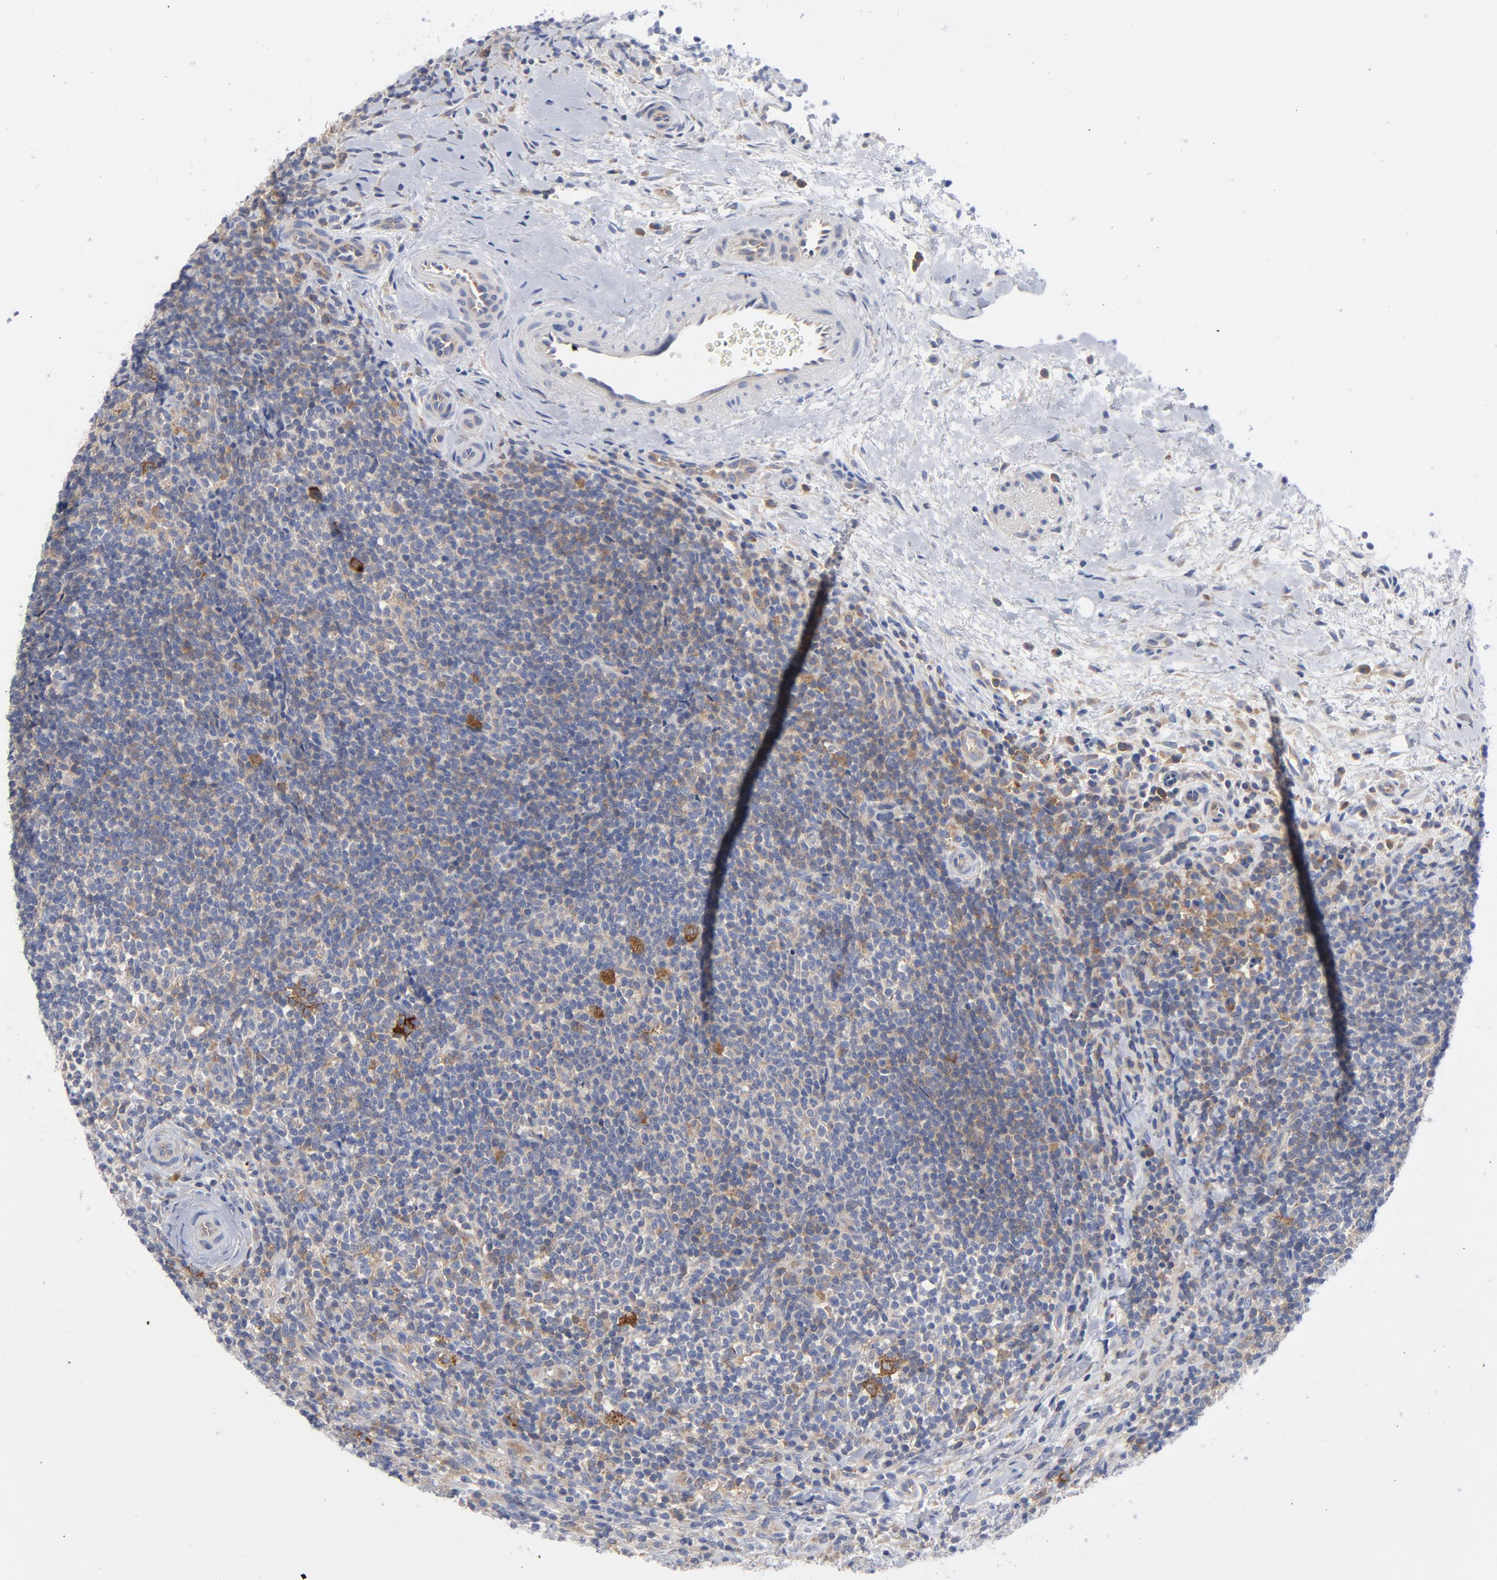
{"staining": {"intensity": "weak", "quantity": "25%-75%", "location": "cytoplasmic/membranous"}, "tissue": "lymphoma", "cell_type": "Tumor cells", "image_type": "cancer", "snomed": [{"axis": "morphology", "description": "Malignant lymphoma, non-Hodgkin's type, Low grade"}, {"axis": "topography", "description": "Lymph node"}], "caption": "Lymphoma stained with a protein marker displays weak staining in tumor cells.", "gene": "CD86", "patient": {"sex": "female", "age": 76}}